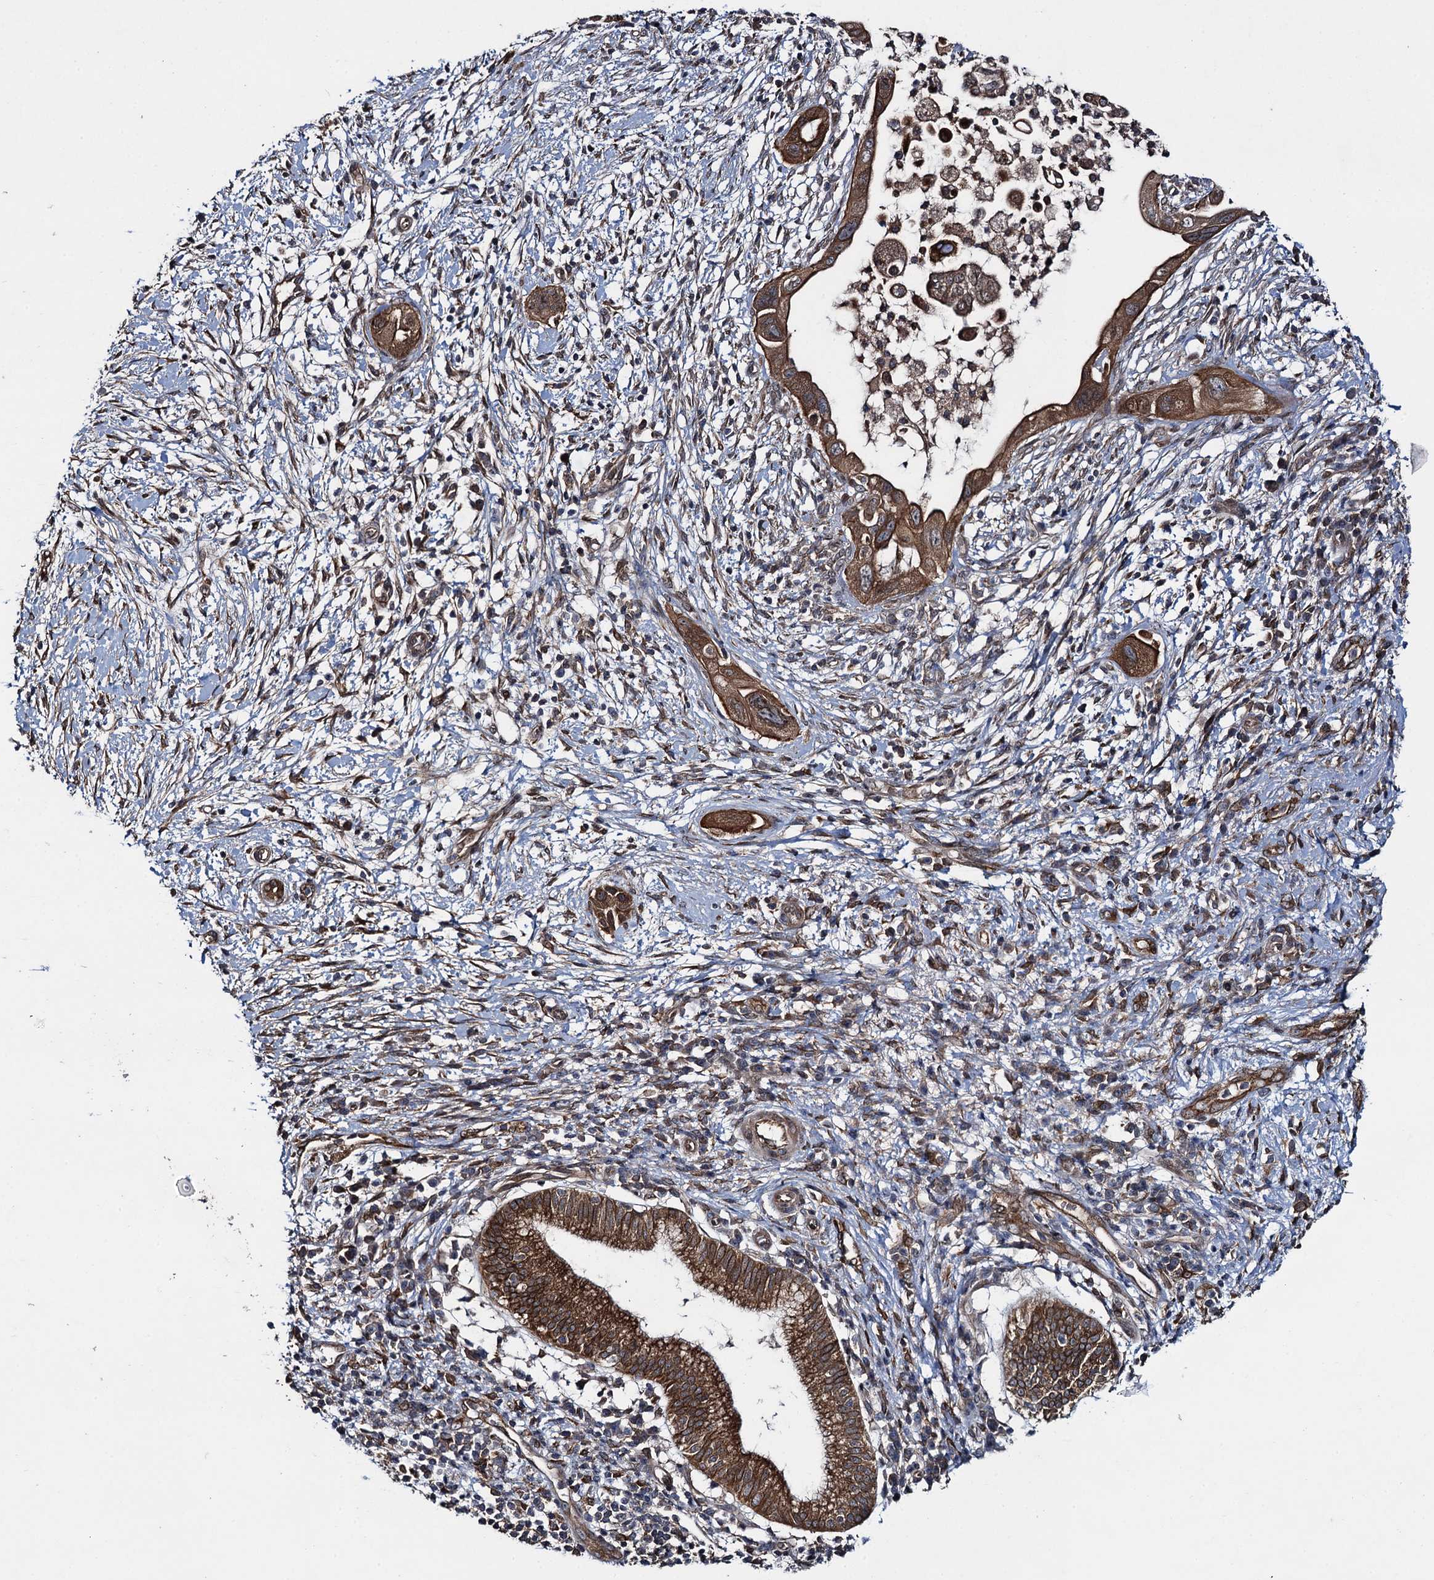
{"staining": {"intensity": "strong", "quantity": ">75%", "location": "cytoplasmic/membranous,nuclear"}, "tissue": "pancreatic cancer", "cell_type": "Tumor cells", "image_type": "cancer", "snomed": [{"axis": "morphology", "description": "Adenocarcinoma, NOS"}, {"axis": "topography", "description": "Pancreas"}], "caption": "The immunohistochemical stain highlights strong cytoplasmic/membranous and nuclear expression in tumor cells of adenocarcinoma (pancreatic) tissue. The protein is shown in brown color, while the nuclei are stained blue.", "gene": "EVX2", "patient": {"sex": "male", "age": 68}}